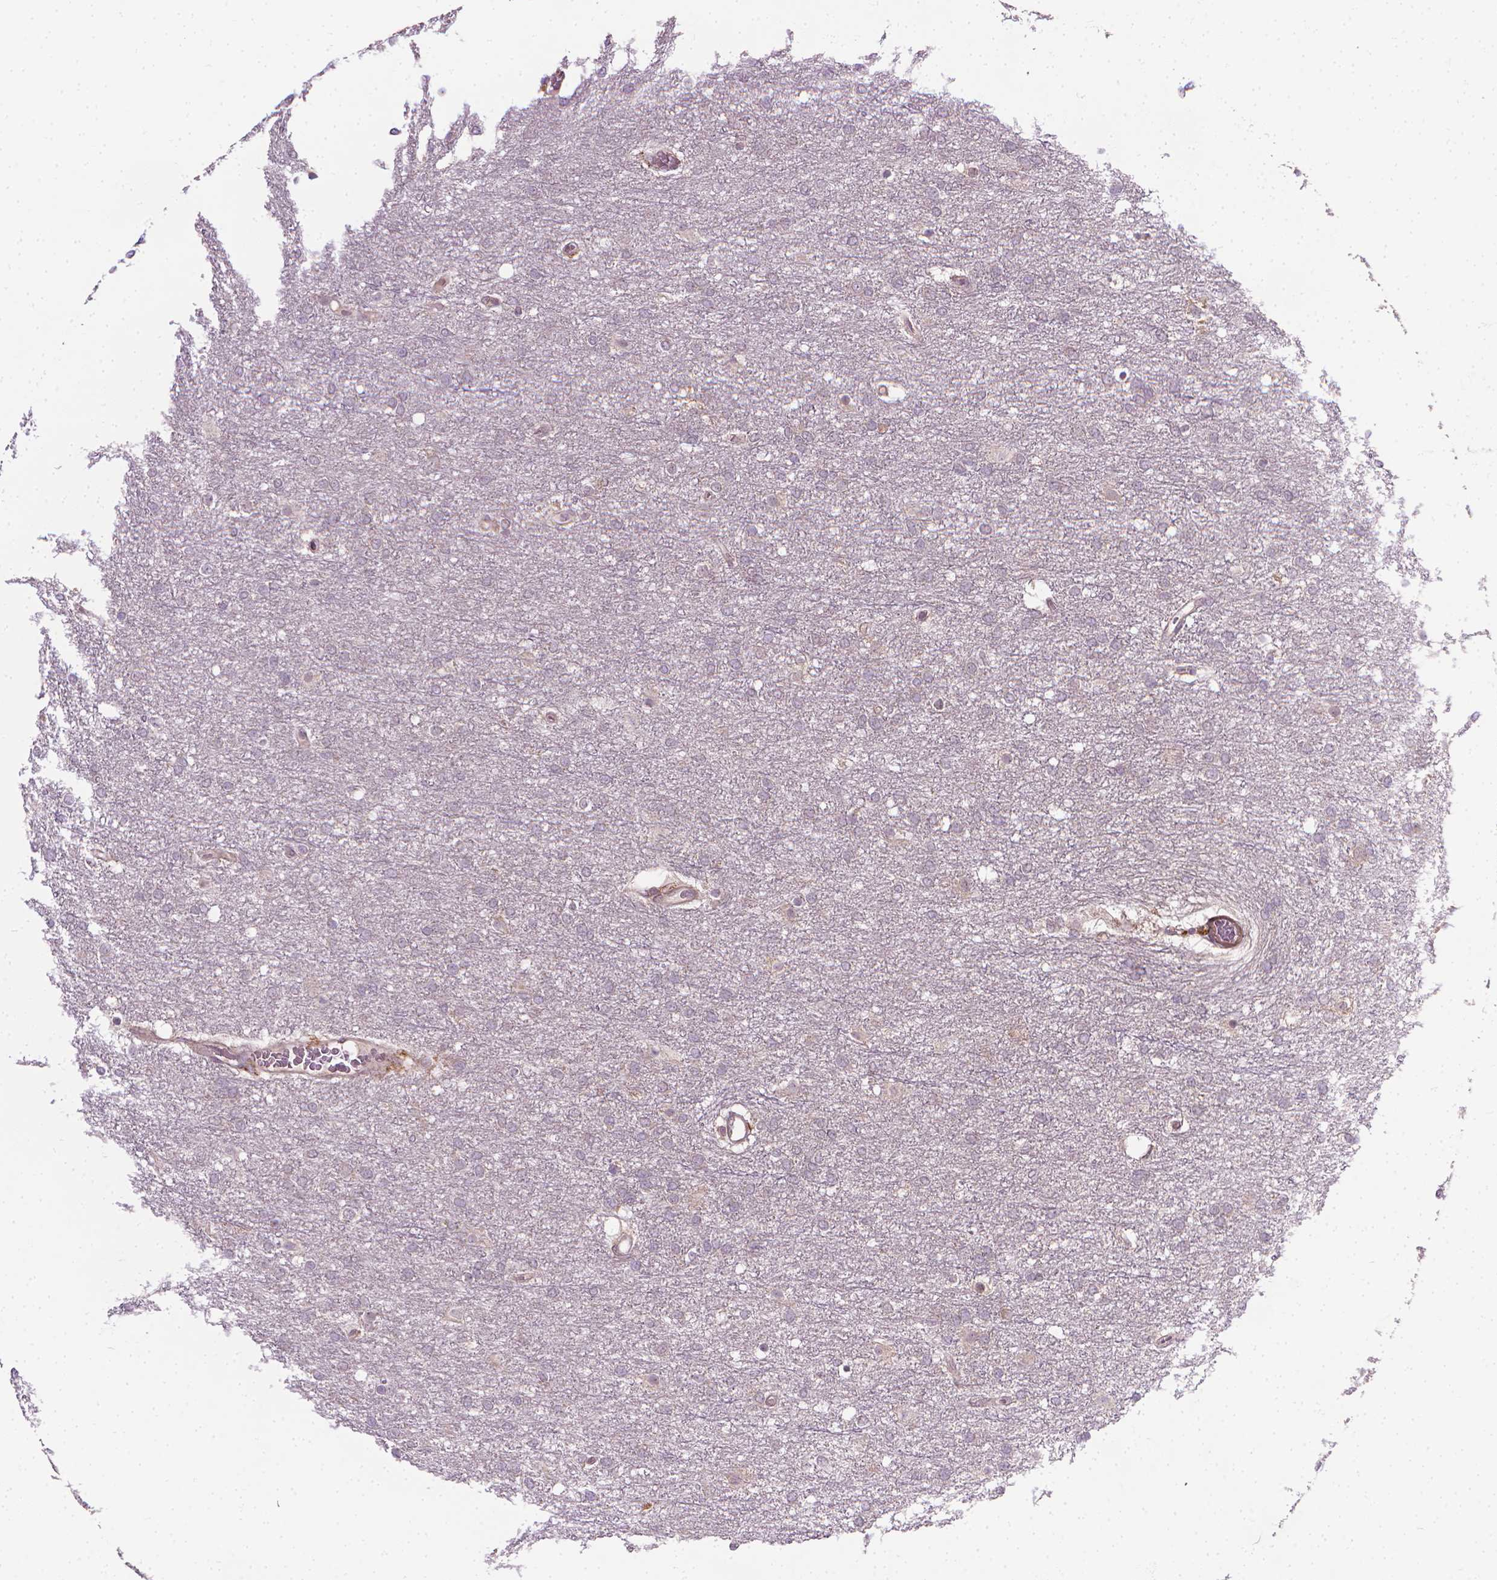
{"staining": {"intensity": "negative", "quantity": "none", "location": "none"}, "tissue": "glioma", "cell_type": "Tumor cells", "image_type": "cancer", "snomed": [{"axis": "morphology", "description": "Glioma, malignant, High grade"}, {"axis": "topography", "description": "Brain"}], "caption": "Immunohistochemical staining of glioma shows no significant staining in tumor cells.", "gene": "PRAG1", "patient": {"sex": "female", "age": 61}}